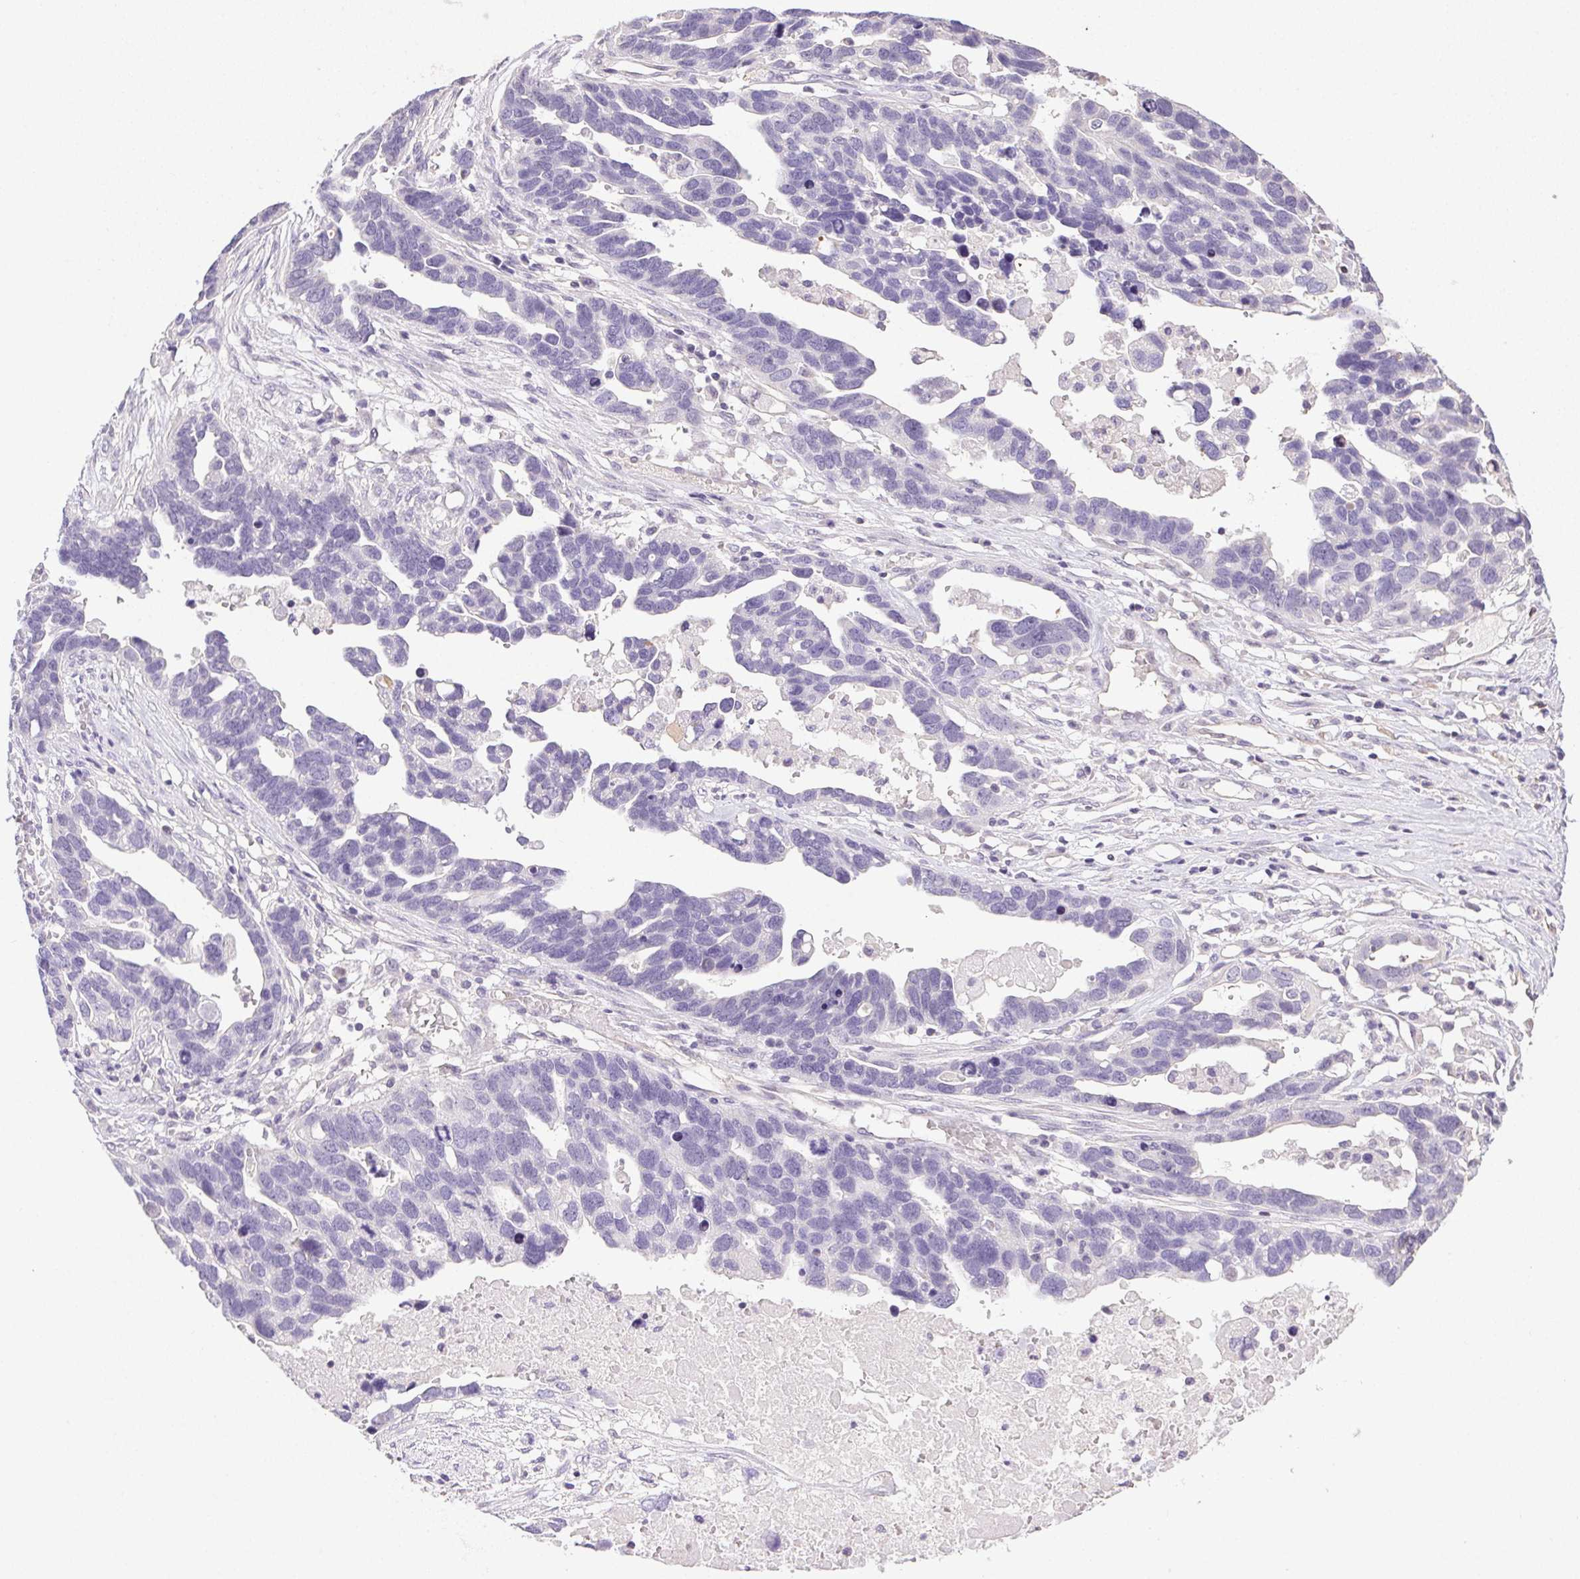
{"staining": {"intensity": "negative", "quantity": "none", "location": "none"}, "tissue": "ovarian cancer", "cell_type": "Tumor cells", "image_type": "cancer", "snomed": [{"axis": "morphology", "description": "Cystadenocarcinoma, serous, NOS"}, {"axis": "topography", "description": "Ovary"}], "caption": "Immunohistochemical staining of ovarian serous cystadenocarcinoma reveals no significant positivity in tumor cells.", "gene": "SYCE2", "patient": {"sex": "female", "age": 54}}